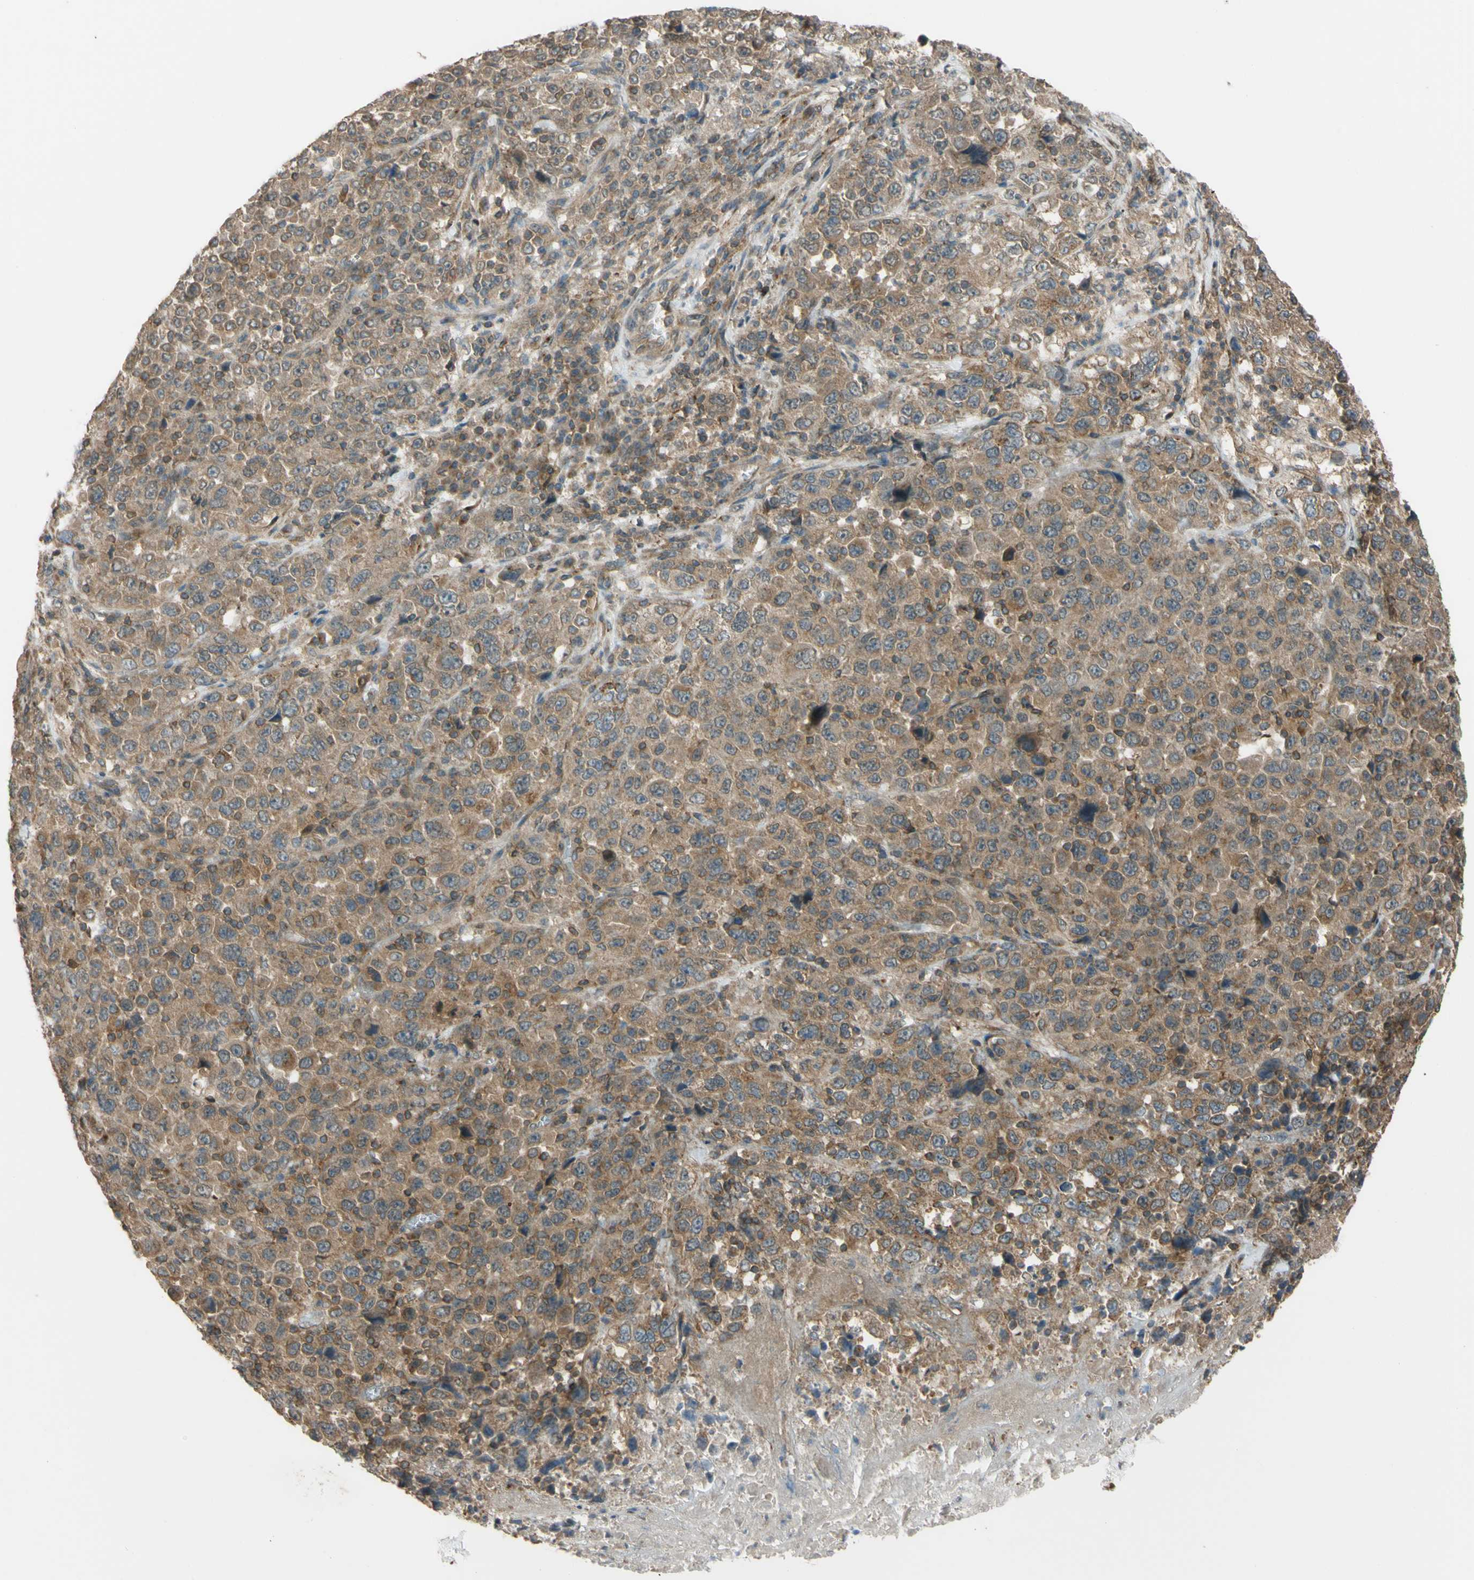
{"staining": {"intensity": "weak", "quantity": ">75%", "location": "cytoplasmic/membranous,nuclear"}, "tissue": "stomach cancer", "cell_type": "Tumor cells", "image_type": "cancer", "snomed": [{"axis": "morphology", "description": "Normal tissue, NOS"}, {"axis": "morphology", "description": "Adenocarcinoma, NOS"}, {"axis": "topography", "description": "Stomach, upper"}, {"axis": "topography", "description": "Stomach"}], "caption": "Stomach cancer stained for a protein reveals weak cytoplasmic/membranous and nuclear positivity in tumor cells.", "gene": "FLII", "patient": {"sex": "male", "age": 59}}